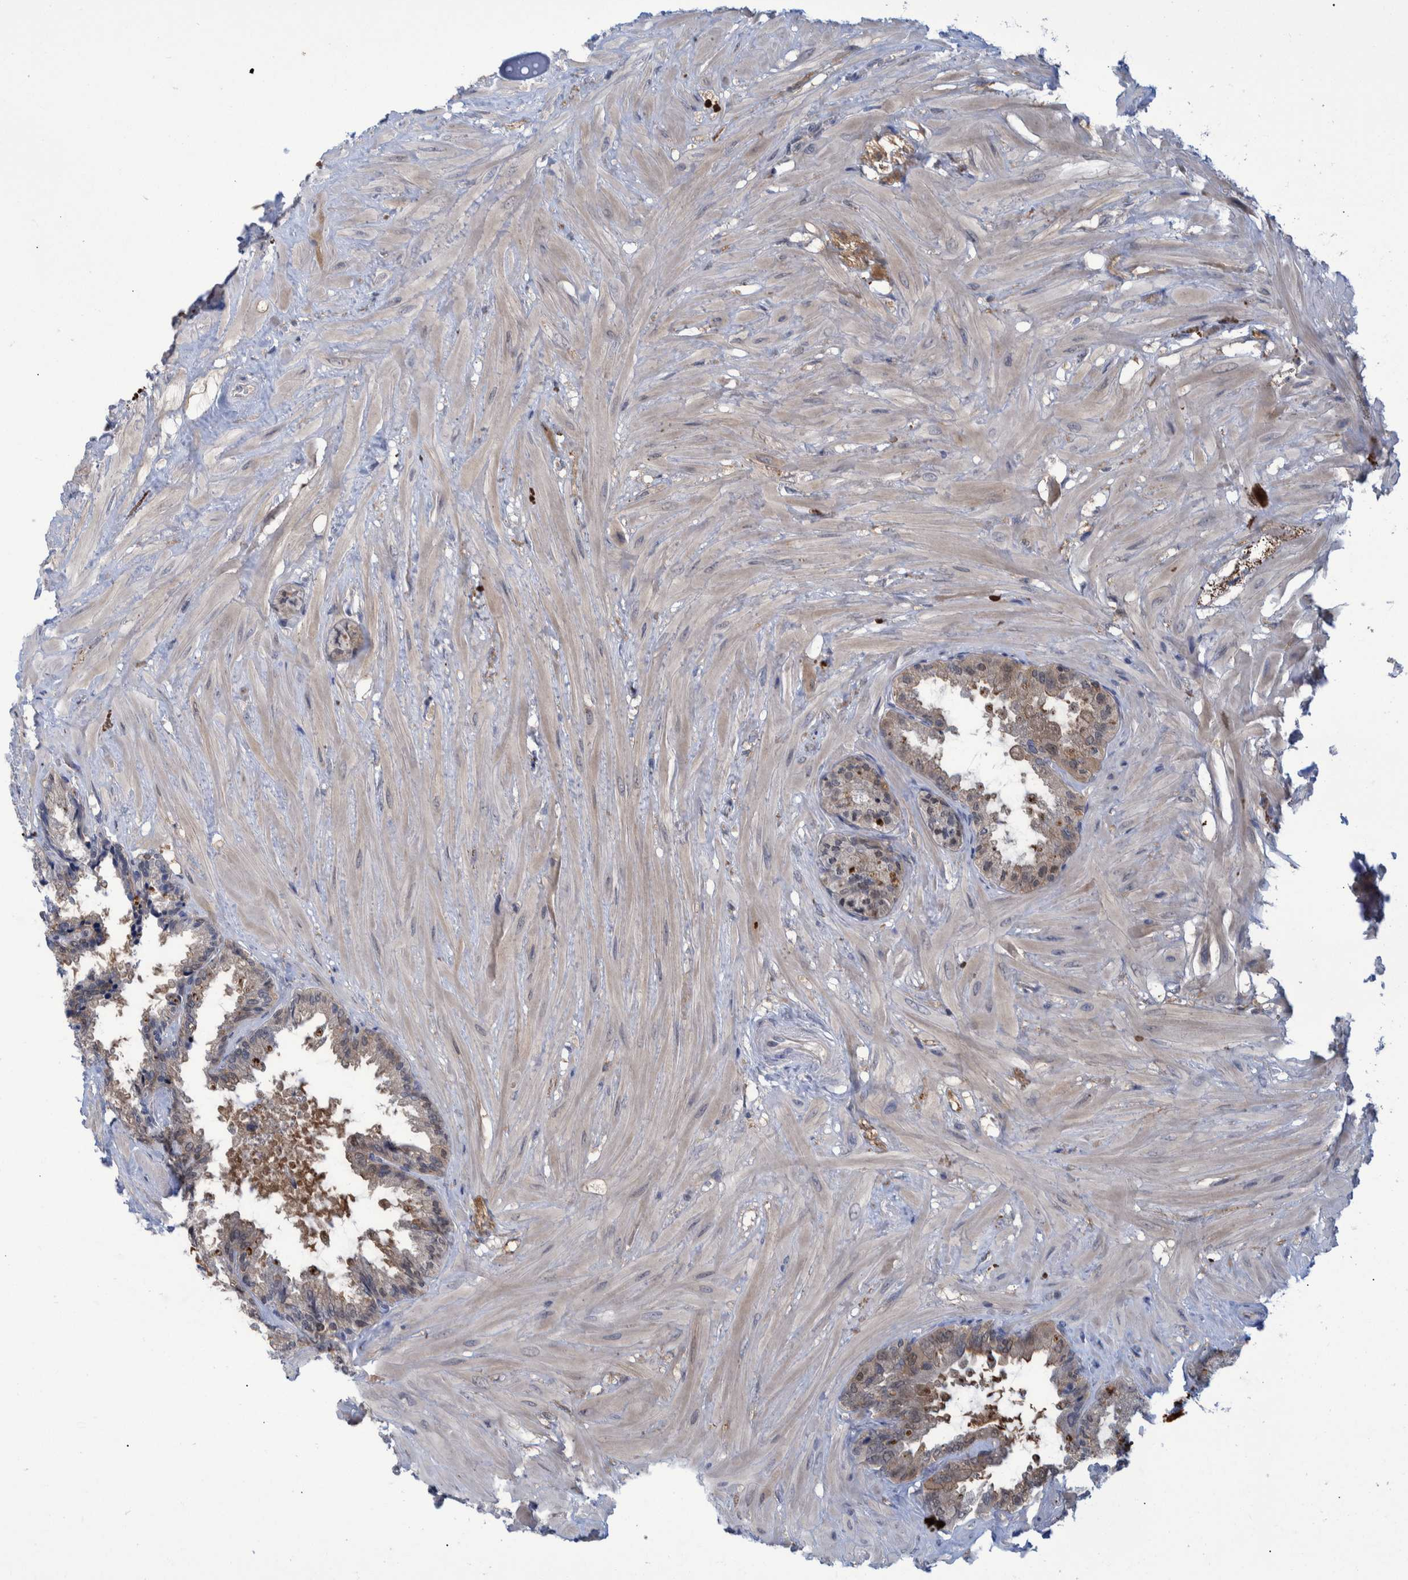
{"staining": {"intensity": "weak", "quantity": ">75%", "location": "cytoplasmic/membranous"}, "tissue": "seminal vesicle", "cell_type": "Glandular cells", "image_type": "normal", "snomed": [{"axis": "morphology", "description": "Normal tissue, NOS"}, {"axis": "topography", "description": "Seminal veicle"}], "caption": "Seminal vesicle stained with DAB IHC reveals low levels of weak cytoplasmic/membranous expression in about >75% of glandular cells.", "gene": "PCYT2", "patient": {"sex": "male", "age": 46}}